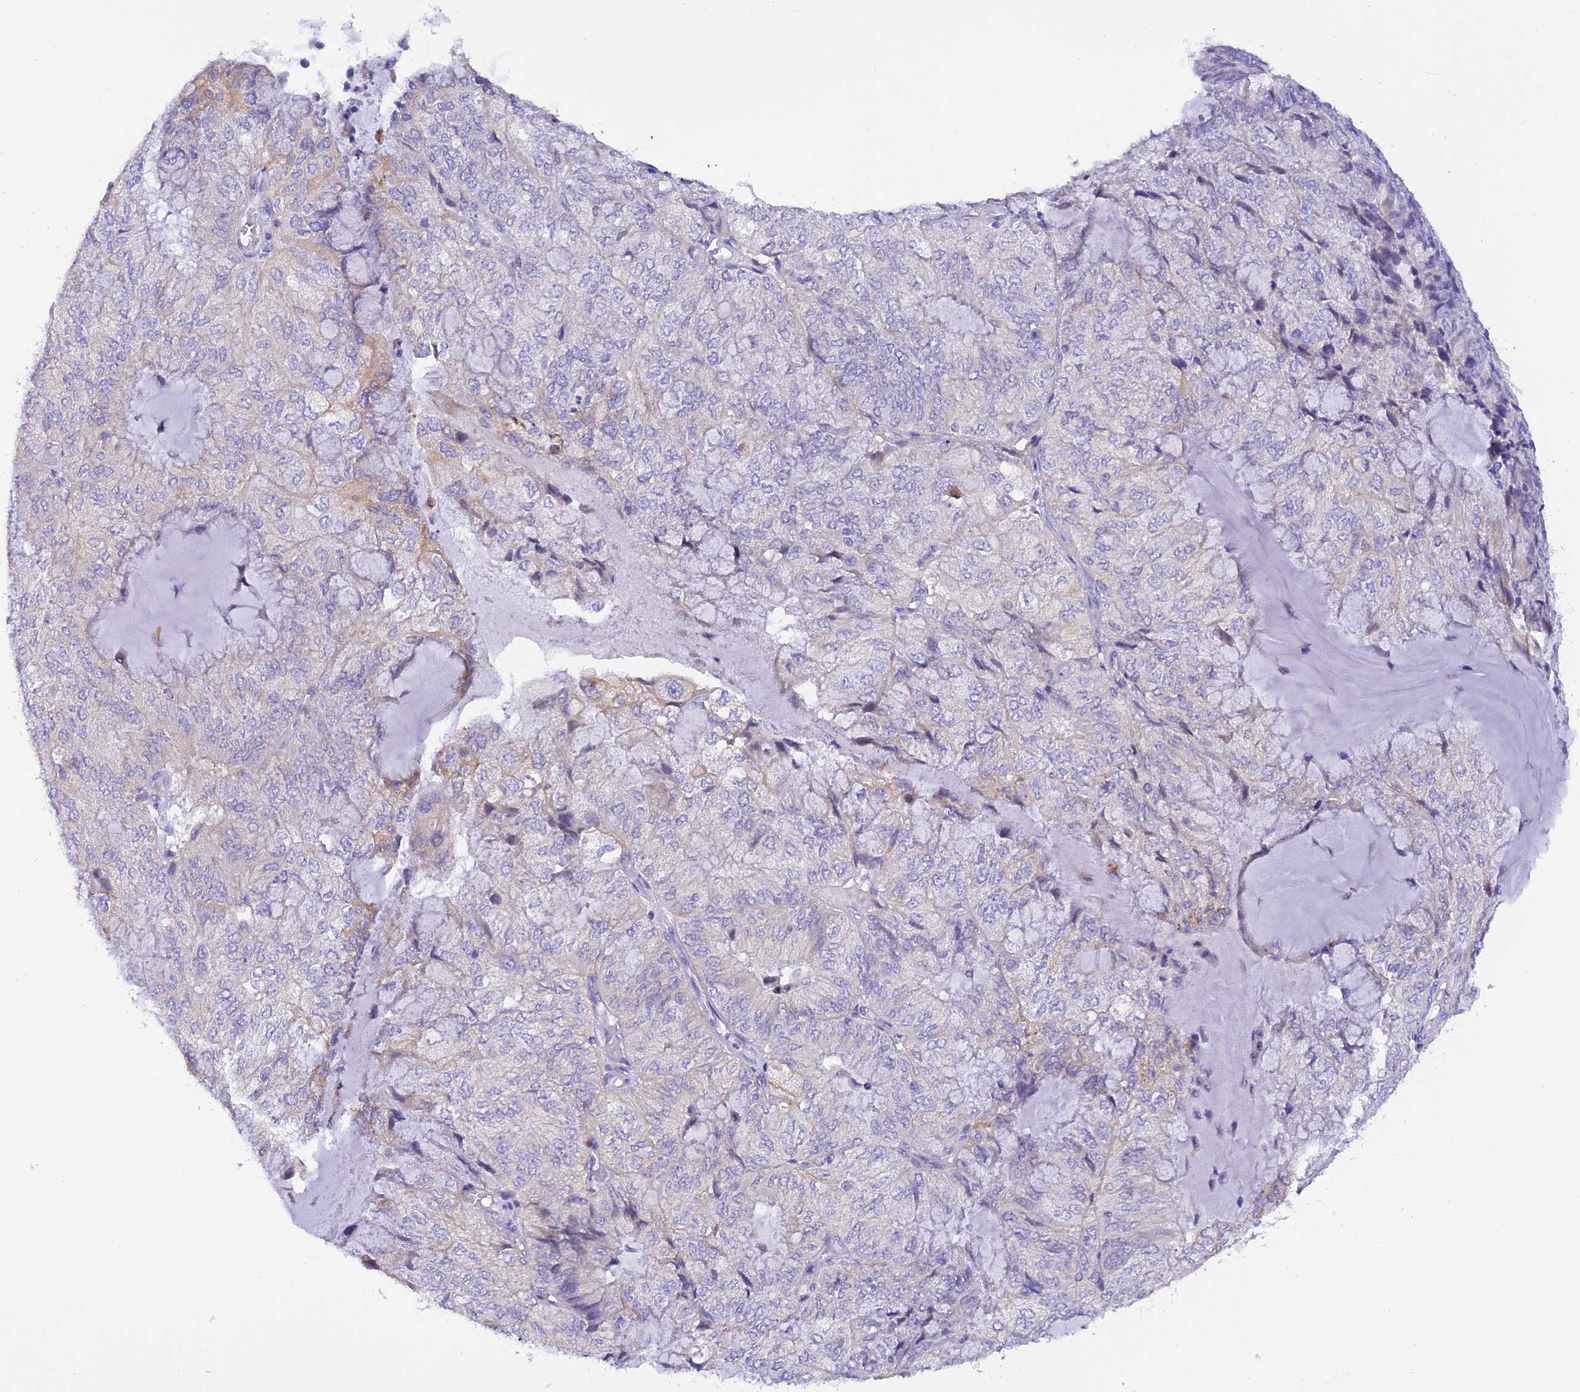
{"staining": {"intensity": "weak", "quantity": "<25%", "location": "cytoplasmic/membranous"}, "tissue": "endometrial cancer", "cell_type": "Tumor cells", "image_type": "cancer", "snomed": [{"axis": "morphology", "description": "Adenocarcinoma, NOS"}, {"axis": "topography", "description": "Endometrium"}], "caption": "High magnification brightfield microscopy of adenocarcinoma (endometrial) stained with DAB (3,3'-diaminobenzidine) (brown) and counterstained with hematoxylin (blue): tumor cells show no significant staining. (DAB (3,3'-diaminobenzidine) immunohistochemistry (IHC), high magnification).", "gene": "COL6A5", "patient": {"sex": "female", "age": 81}}